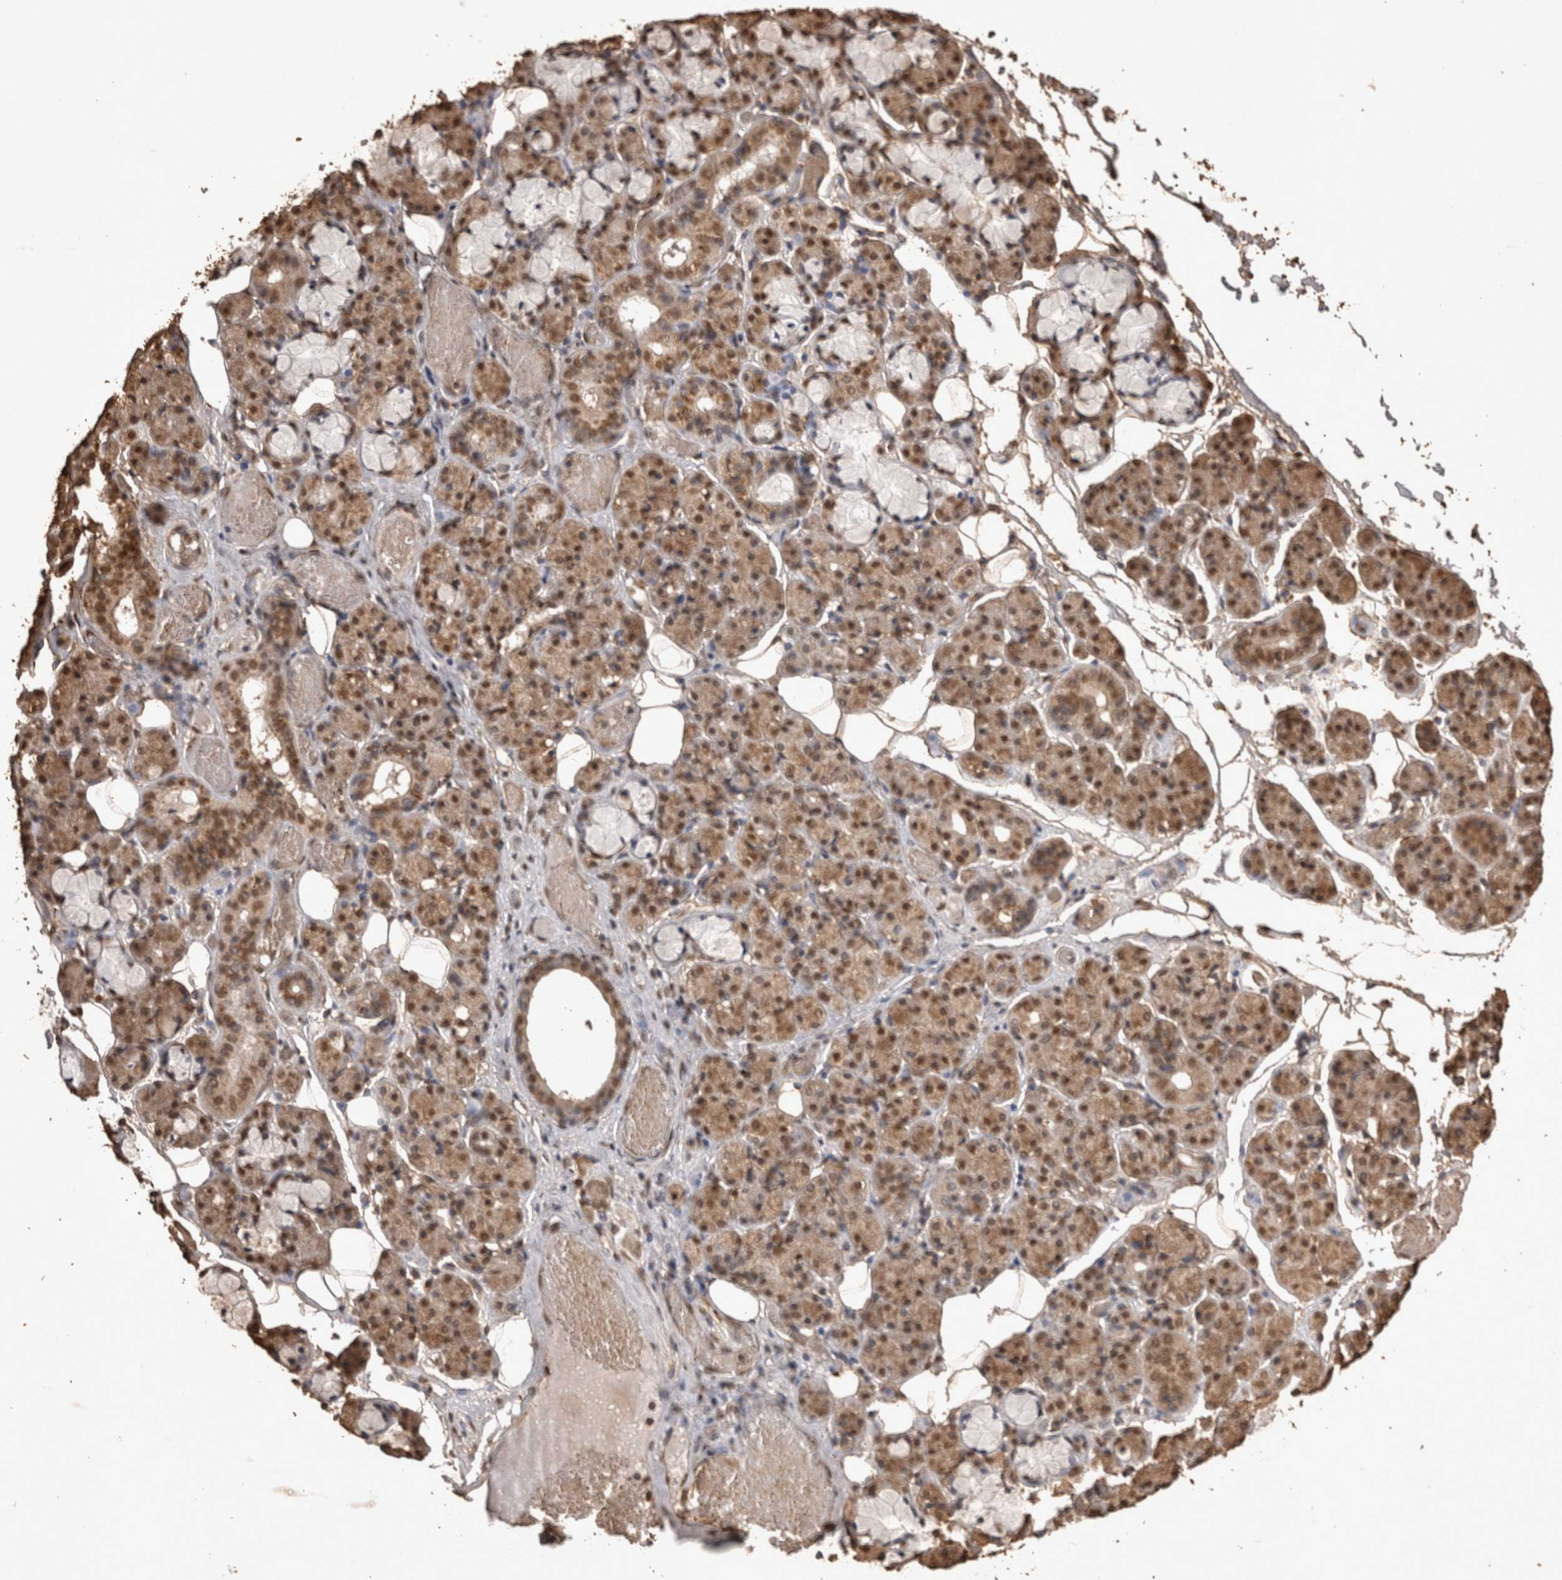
{"staining": {"intensity": "moderate", "quantity": ">75%", "location": "cytoplasmic/membranous,nuclear"}, "tissue": "salivary gland", "cell_type": "Glandular cells", "image_type": "normal", "snomed": [{"axis": "morphology", "description": "Normal tissue, NOS"}, {"axis": "topography", "description": "Salivary gland"}], "caption": "Approximately >75% of glandular cells in normal human salivary gland exhibit moderate cytoplasmic/membranous,nuclear protein positivity as visualized by brown immunohistochemical staining.", "gene": "OAS2", "patient": {"sex": "male", "age": 63}}